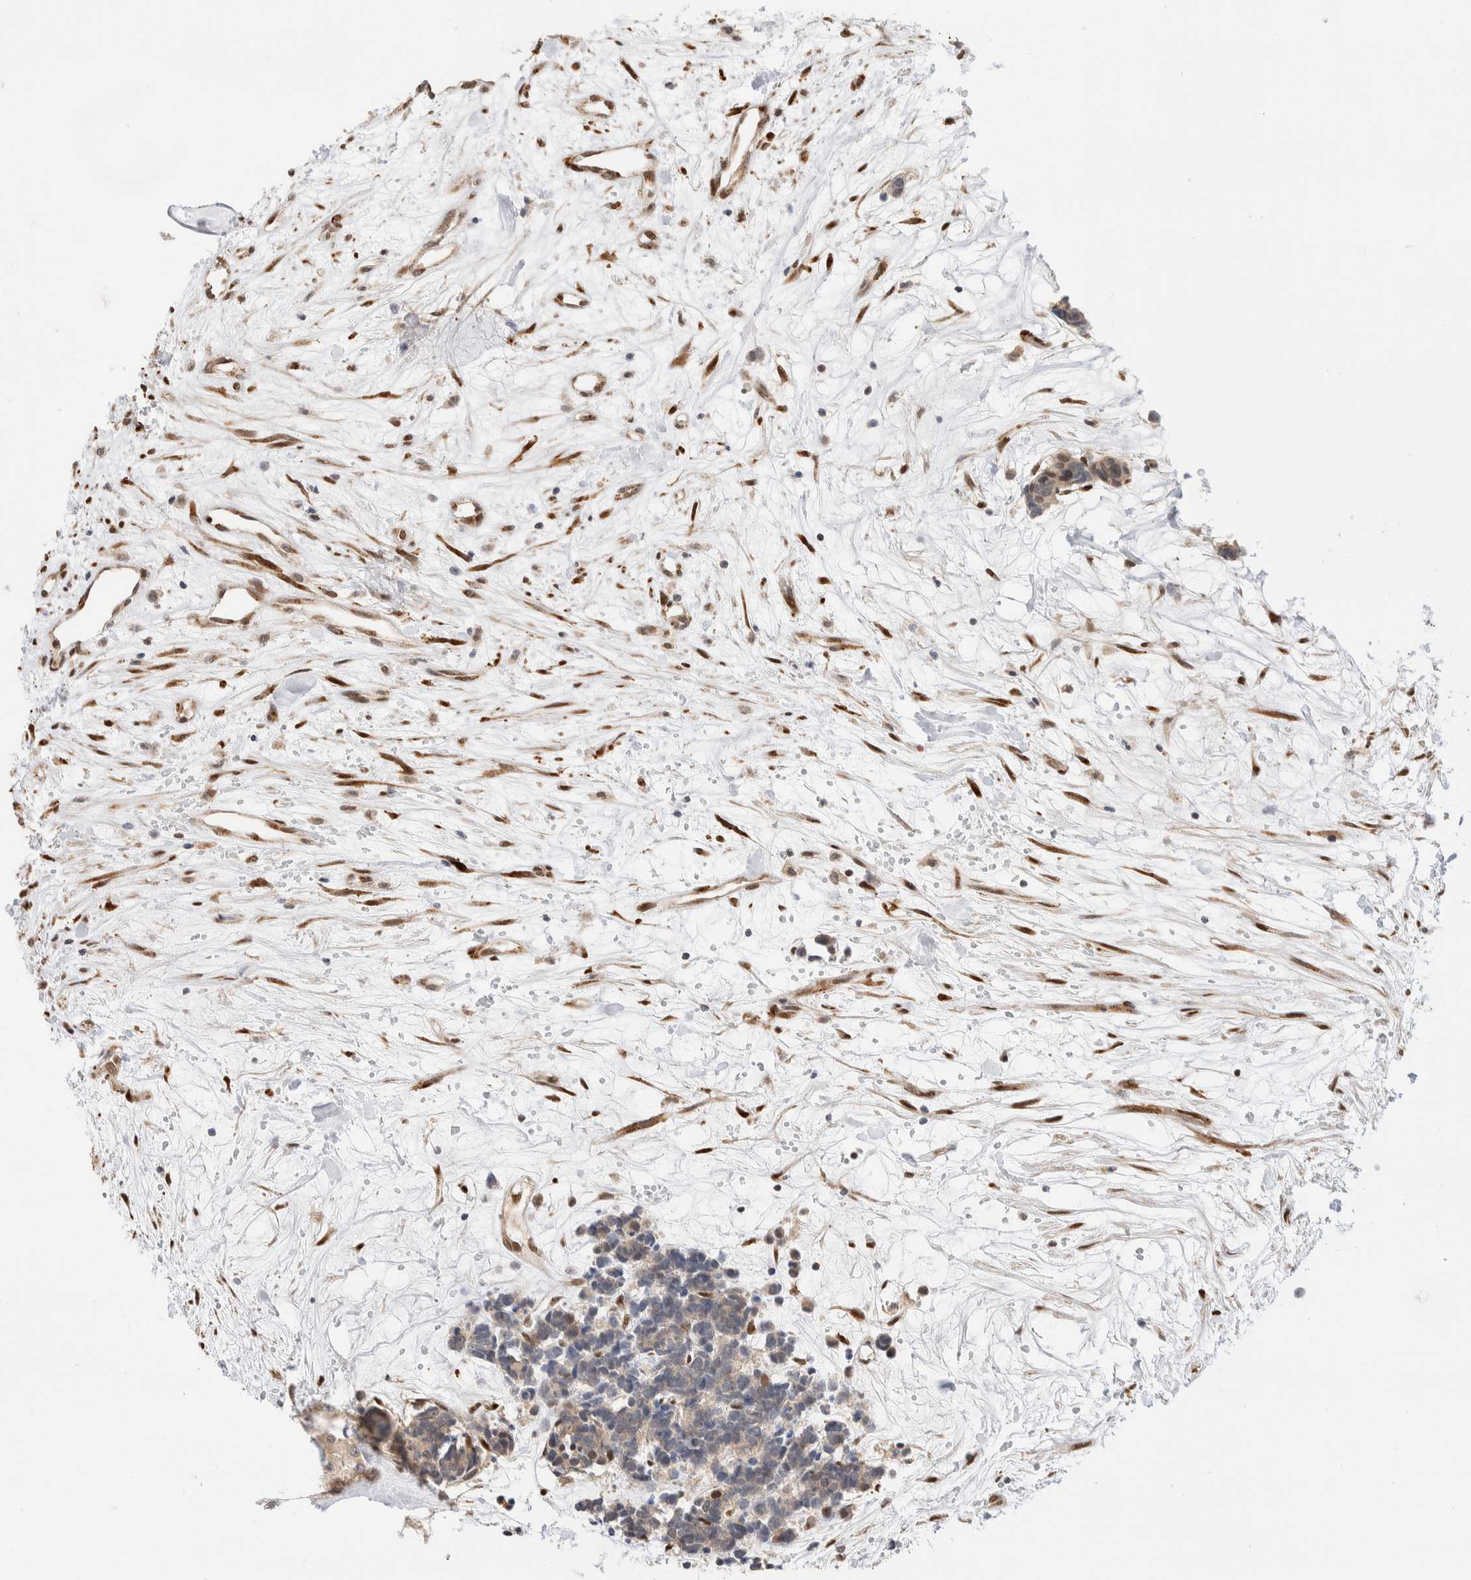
{"staining": {"intensity": "weak", "quantity": ">75%", "location": "cytoplasmic/membranous"}, "tissue": "carcinoid", "cell_type": "Tumor cells", "image_type": "cancer", "snomed": [{"axis": "morphology", "description": "Carcinoma, NOS"}, {"axis": "morphology", "description": "Carcinoid, malignant, NOS"}, {"axis": "topography", "description": "Urinary bladder"}], "caption": "IHC of carcinoid (malignant) displays low levels of weak cytoplasmic/membranous positivity in approximately >75% of tumor cells.", "gene": "NSMAF", "patient": {"sex": "male", "age": 57}}